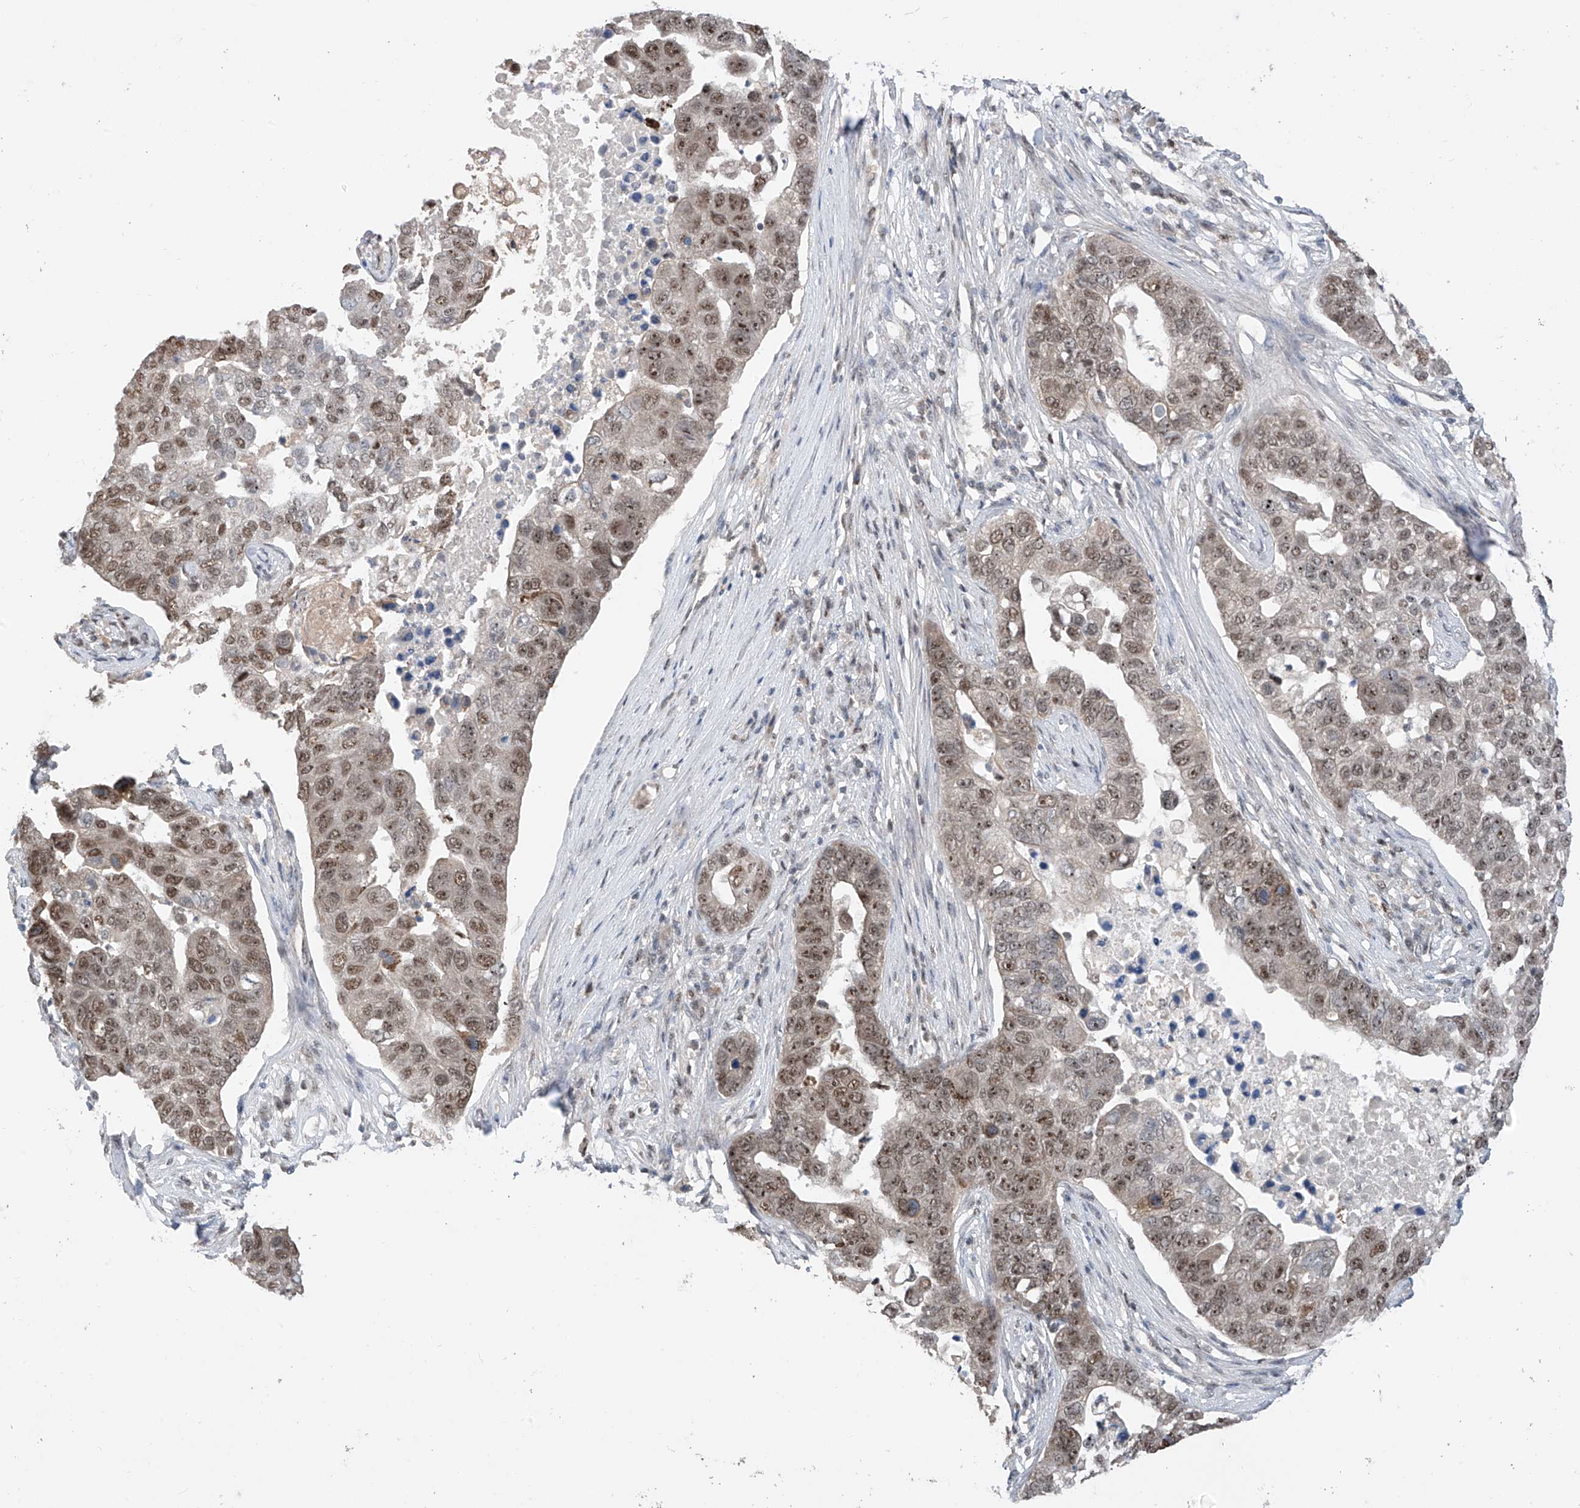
{"staining": {"intensity": "moderate", "quantity": ">75%", "location": "nuclear"}, "tissue": "pancreatic cancer", "cell_type": "Tumor cells", "image_type": "cancer", "snomed": [{"axis": "morphology", "description": "Adenocarcinoma, NOS"}, {"axis": "topography", "description": "Pancreas"}], "caption": "Protein analysis of pancreatic cancer (adenocarcinoma) tissue demonstrates moderate nuclear staining in about >75% of tumor cells.", "gene": "RPAIN", "patient": {"sex": "female", "age": 61}}